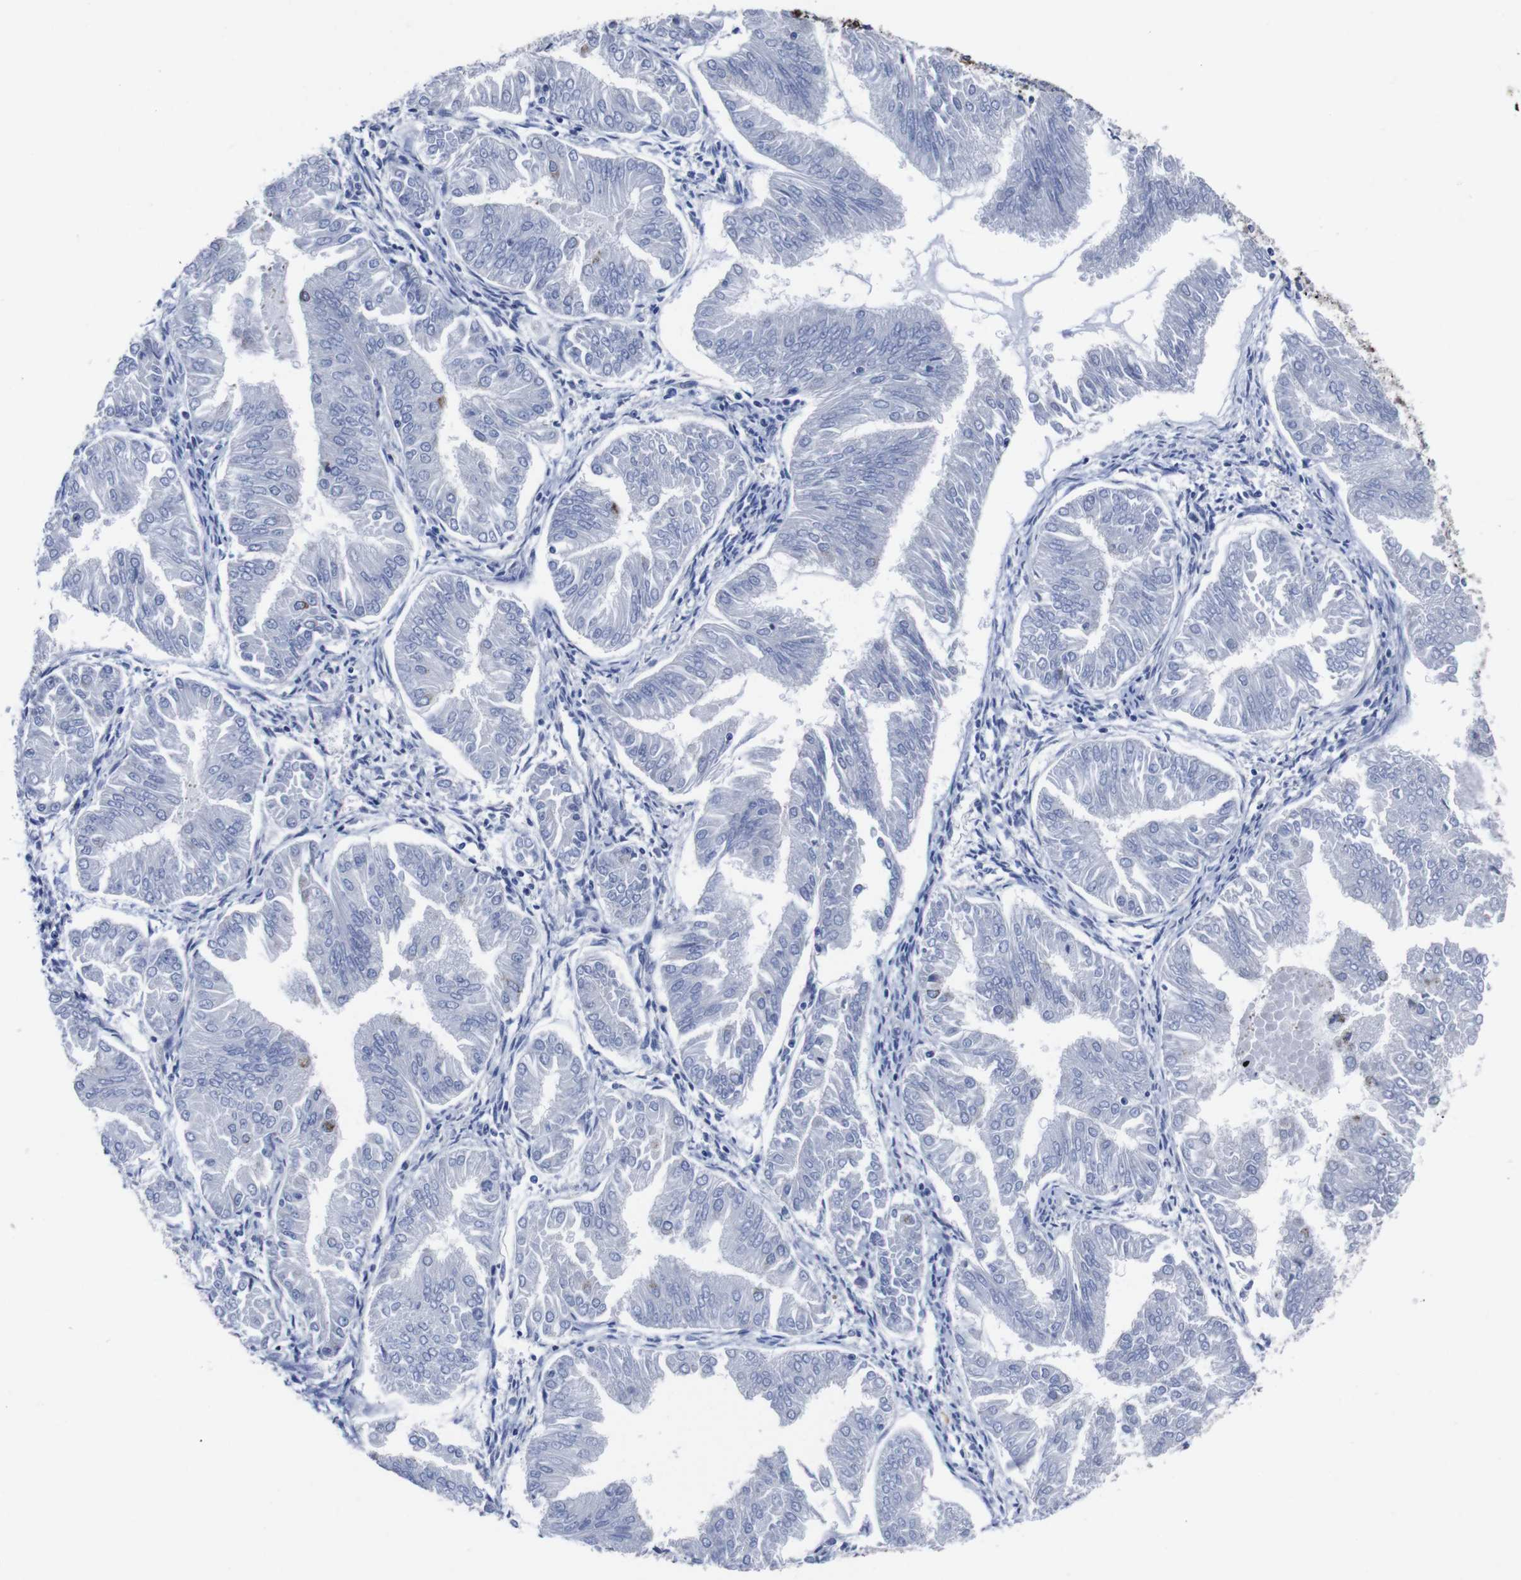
{"staining": {"intensity": "negative", "quantity": "none", "location": "none"}, "tissue": "endometrial cancer", "cell_type": "Tumor cells", "image_type": "cancer", "snomed": [{"axis": "morphology", "description": "Adenocarcinoma, NOS"}, {"axis": "topography", "description": "Endometrium"}], "caption": "The photomicrograph demonstrates no staining of tumor cells in endometrial cancer (adenocarcinoma).", "gene": "WNT10A", "patient": {"sex": "female", "age": 53}}